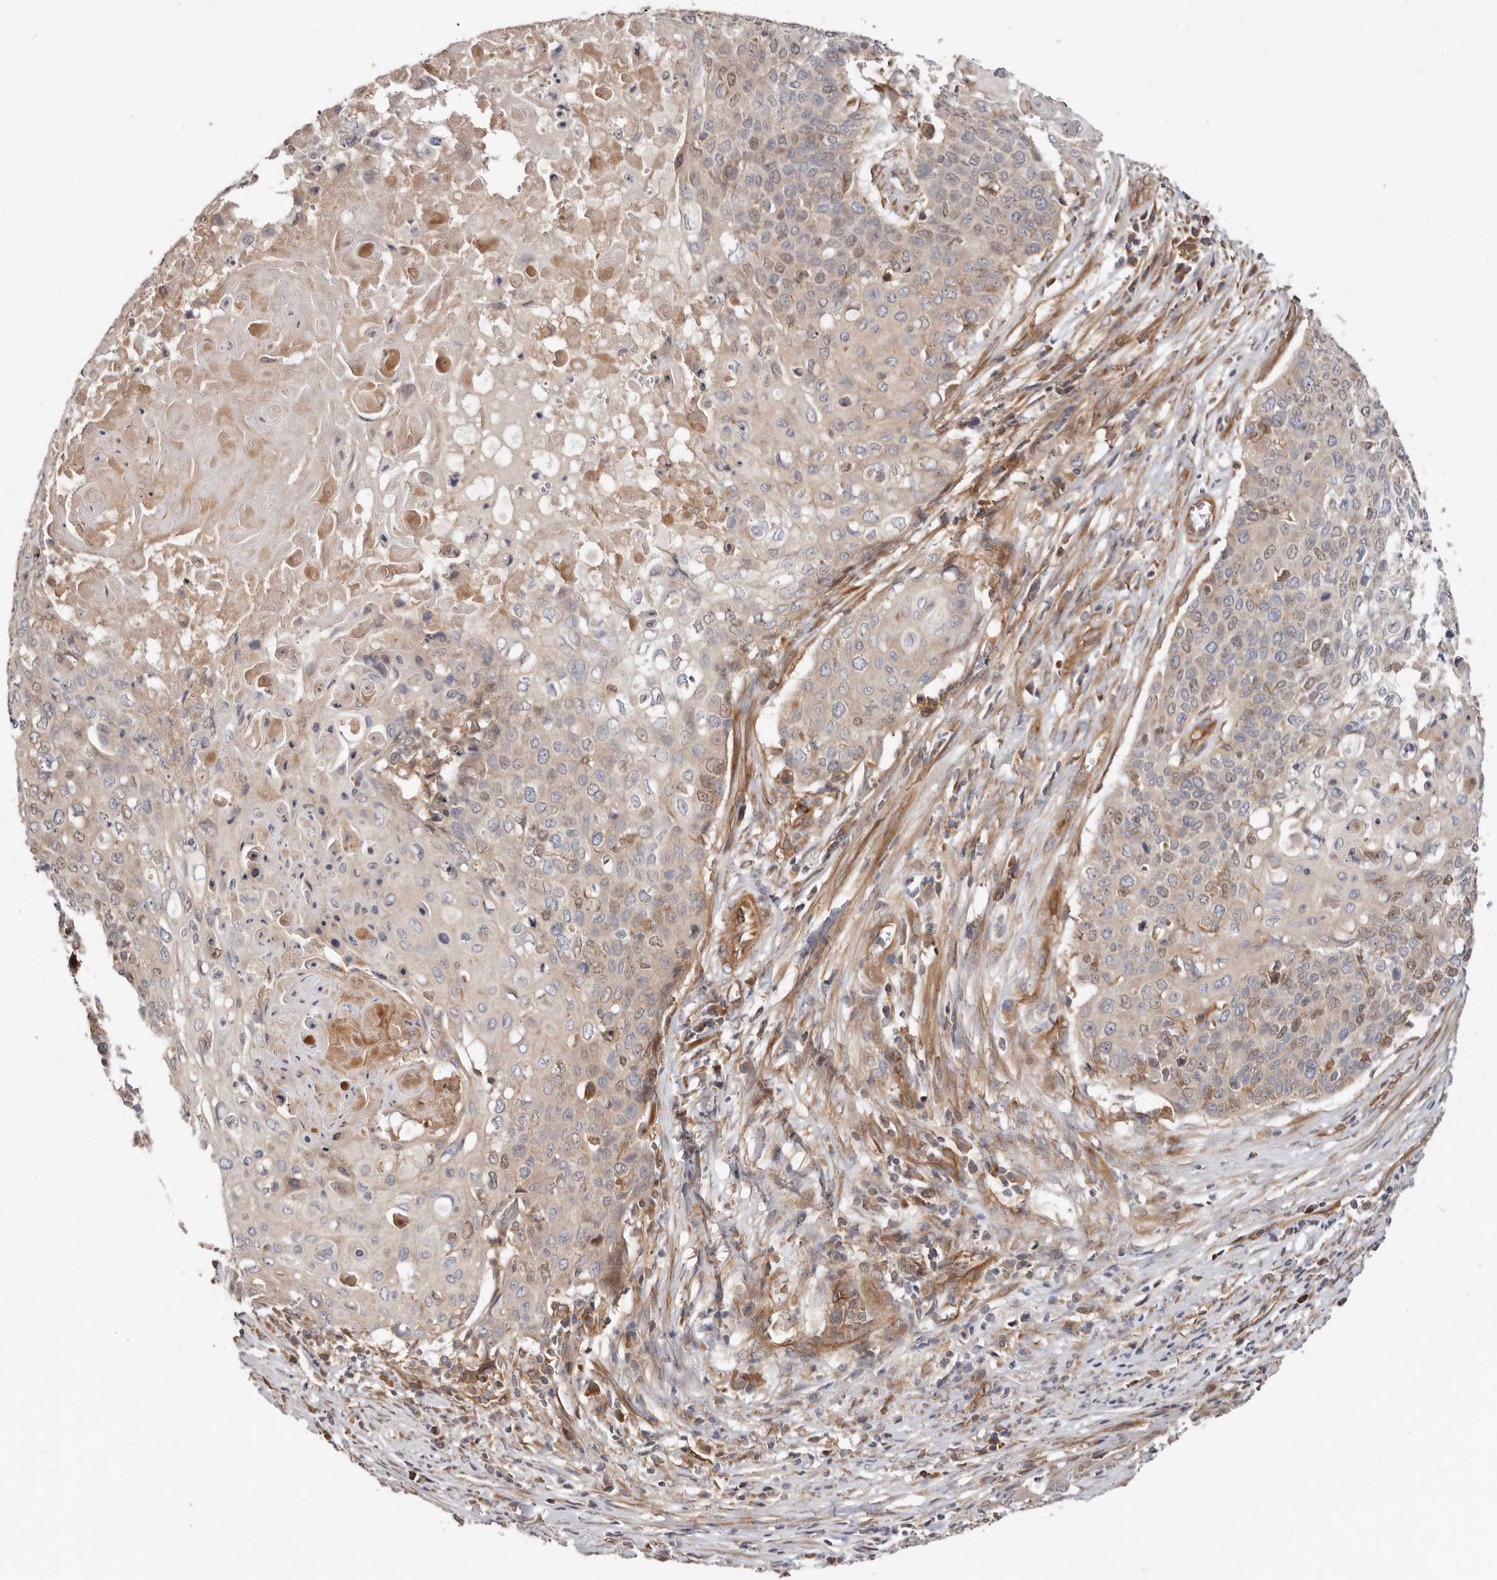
{"staining": {"intensity": "weak", "quantity": "<25%", "location": "cytoplasmic/membranous"}, "tissue": "cervical cancer", "cell_type": "Tumor cells", "image_type": "cancer", "snomed": [{"axis": "morphology", "description": "Squamous cell carcinoma, NOS"}, {"axis": "topography", "description": "Cervix"}], "caption": "Immunohistochemistry photomicrograph of neoplastic tissue: human squamous cell carcinoma (cervical) stained with DAB (3,3'-diaminobenzidine) exhibits no significant protein staining in tumor cells.", "gene": "MACF1", "patient": {"sex": "female", "age": 39}}